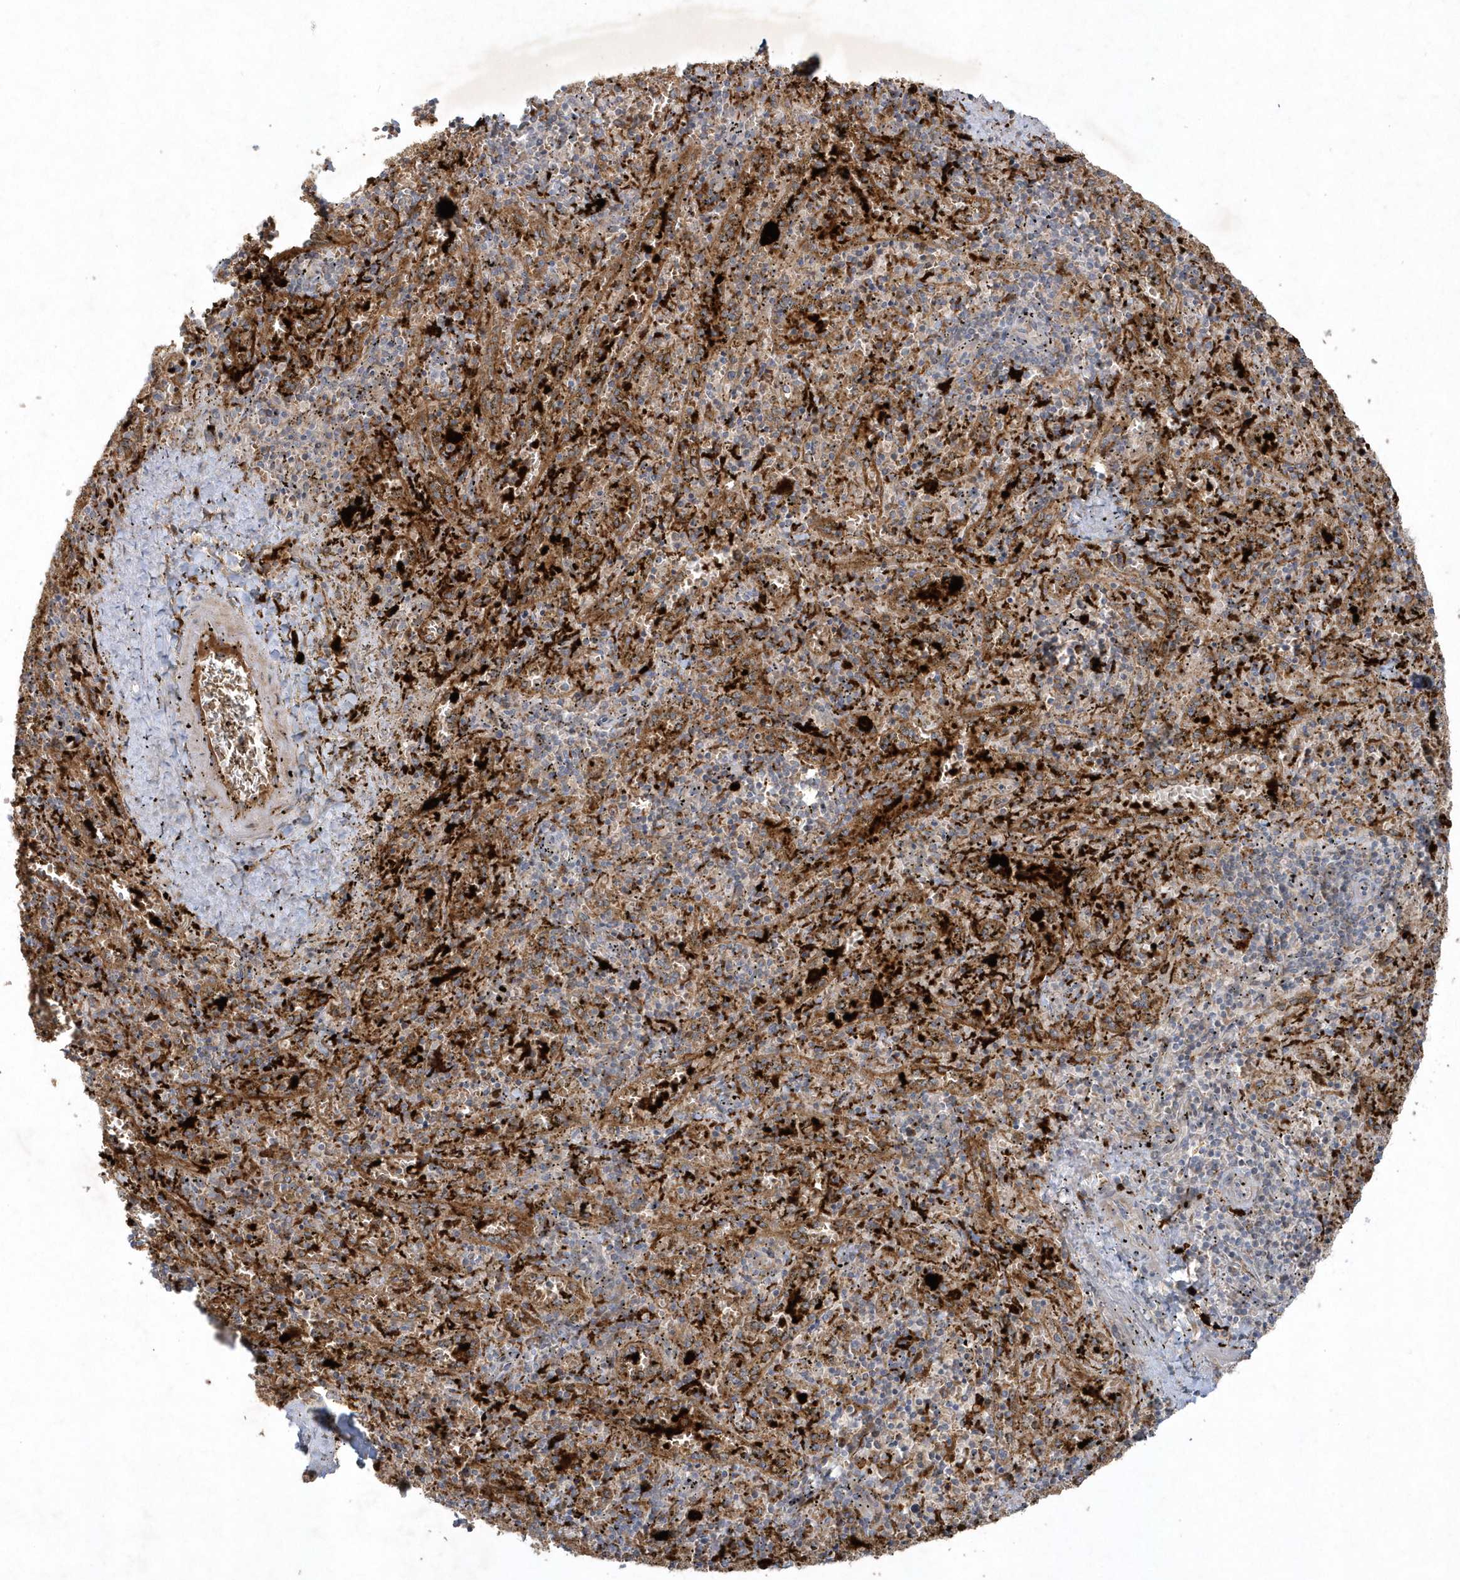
{"staining": {"intensity": "moderate", "quantity": "<25%", "location": "cytoplasmic/membranous"}, "tissue": "spleen", "cell_type": "Cells in red pulp", "image_type": "normal", "snomed": [{"axis": "morphology", "description": "Normal tissue, NOS"}, {"axis": "topography", "description": "Spleen"}], "caption": "Moderate cytoplasmic/membranous expression for a protein is appreciated in approximately <25% of cells in red pulp of unremarkable spleen using immunohistochemistry (IHC).", "gene": "THG1L", "patient": {"sex": "male", "age": 11}}